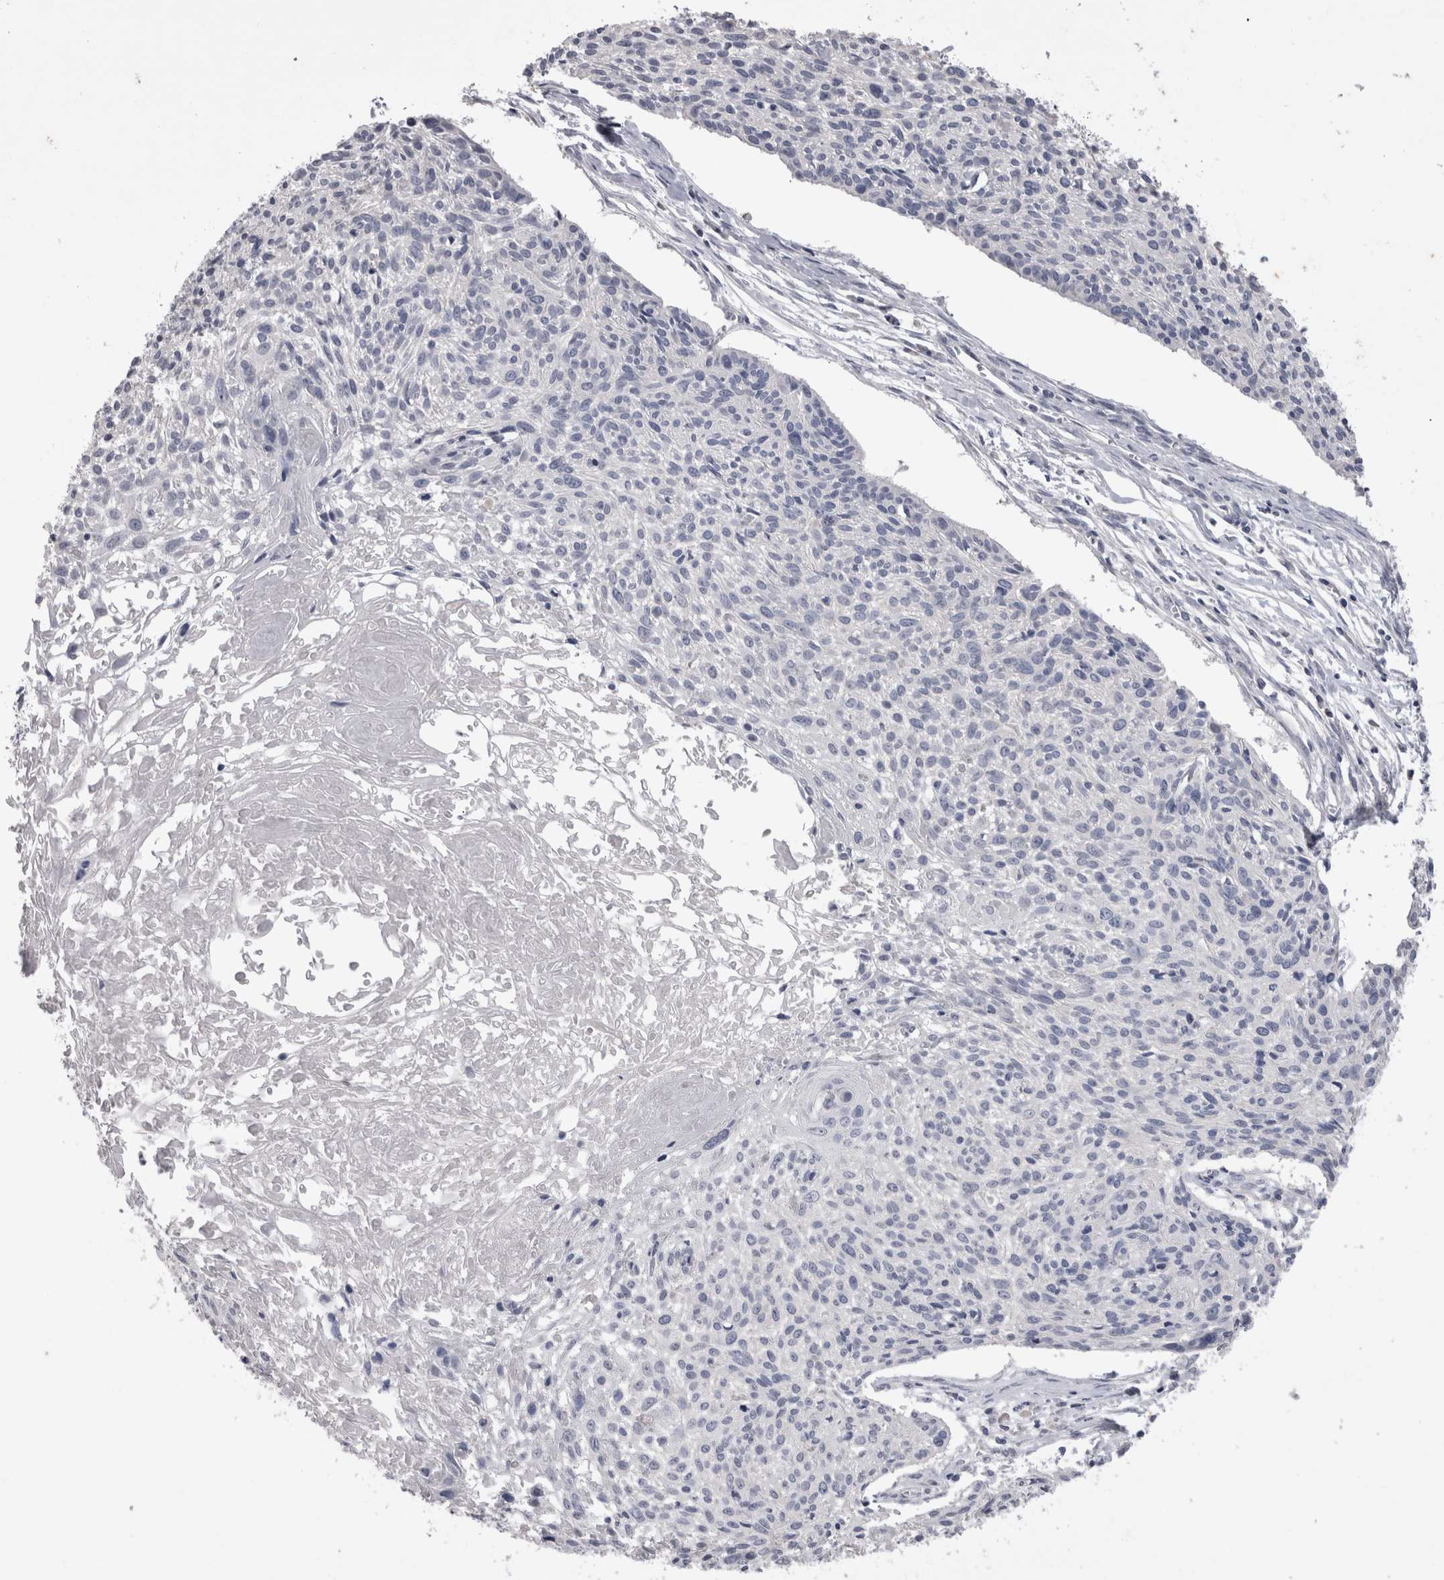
{"staining": {"intensity": "negative", "quantity": "none", "location": "none"}, "tissue": "cervical cancer", "cell_type": "Tumor cells", "image_type": "cancer", "snomed": [{"axis": "morphology", "description": "Squamous cell carcinoma, NOS"}, {"axis": "topography", "description": "Cervix"}], "caption": "DAB immunohistochemical staining of human cervical cancer demonstrates no significant expression in tumor cells.", "gene": "ADAM2", "patient": {"sex": "female", "age": 51}}